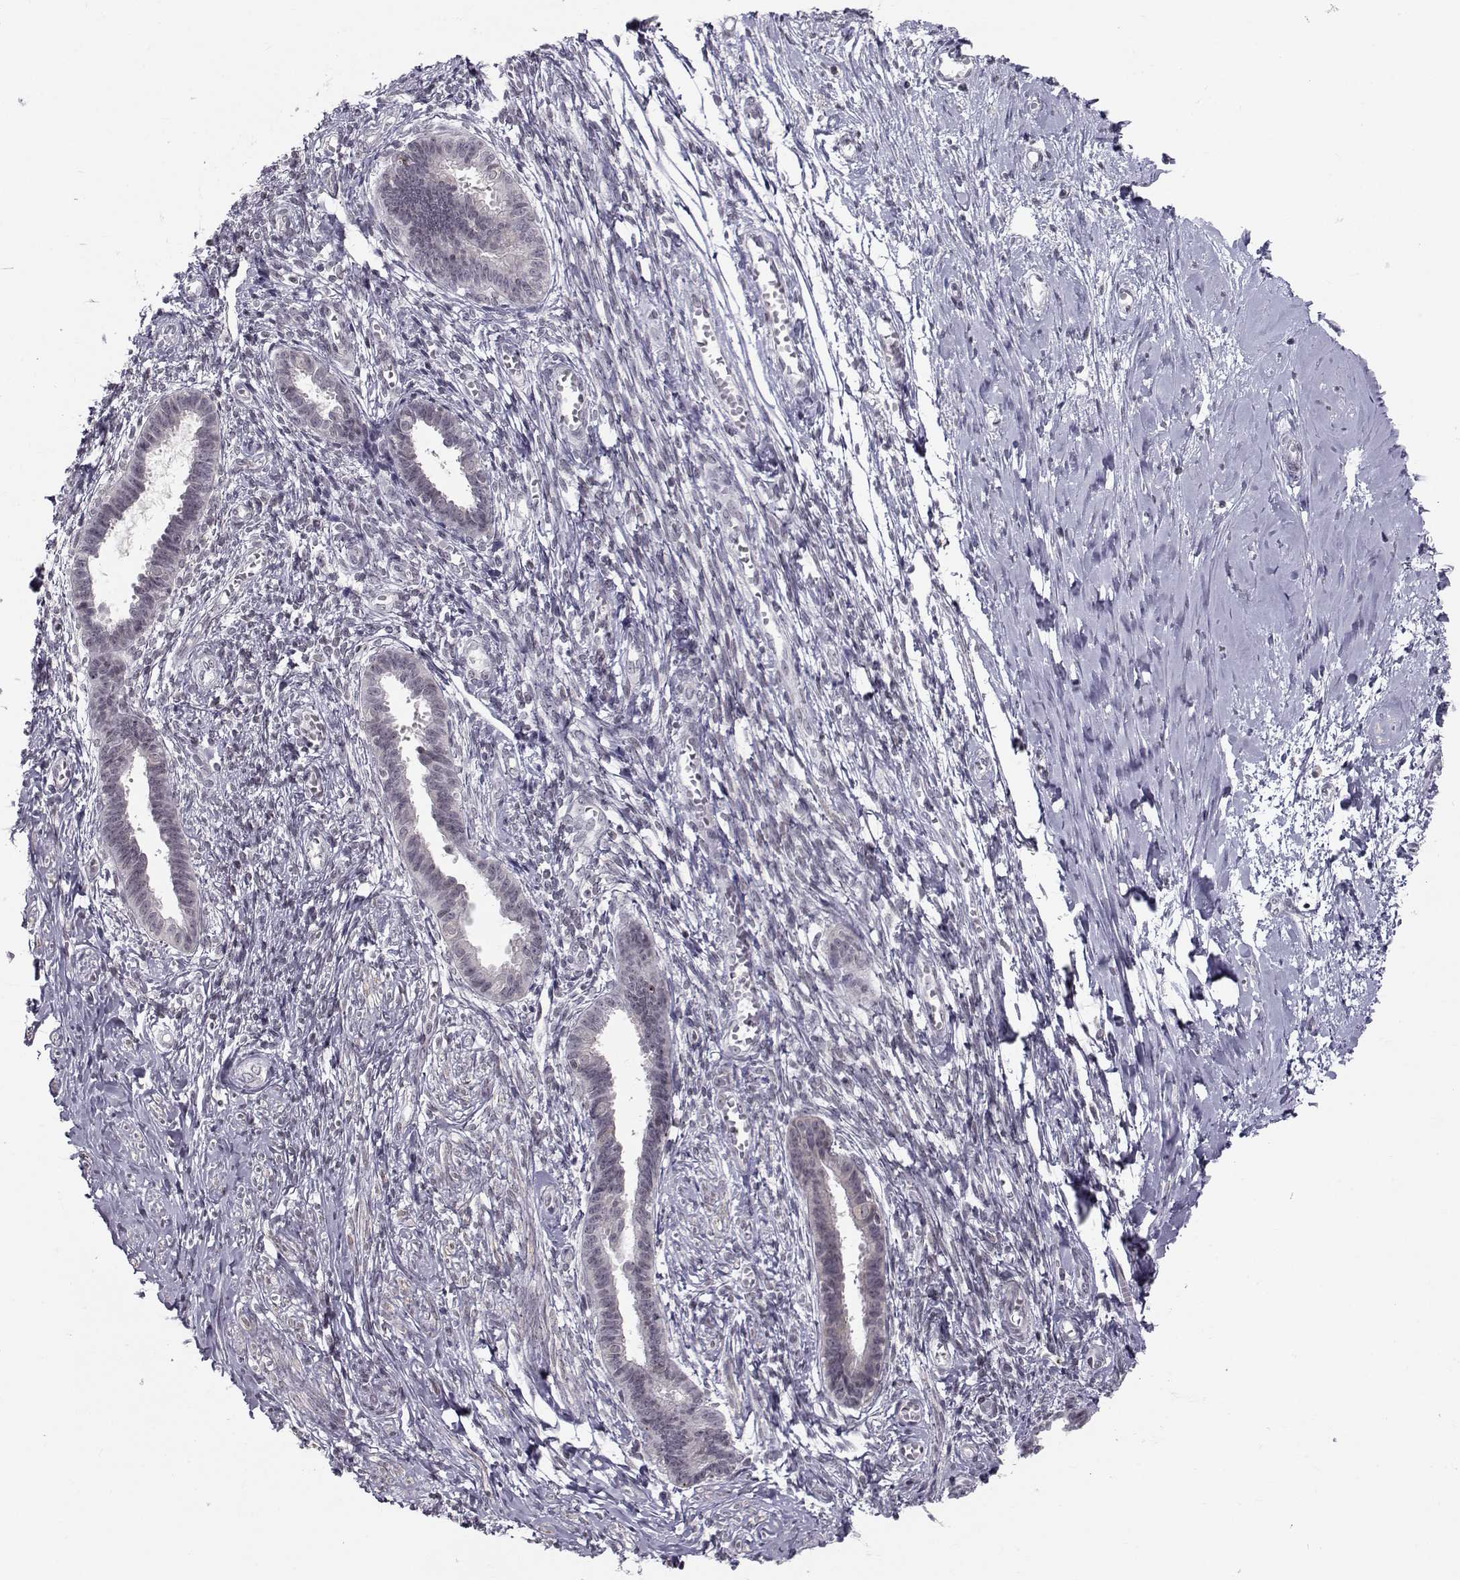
{"staining": {"intensity": "negative", "quantity": "none", "location": "none"}, "tissue": "endometrium", "cell_type": "Cells in endometrial stroma", "image_type": "normal", "snomed": [{"axis": "morphology", "description": "Normal tissue, NOS"}, {"axis": "topography", "description": "Cervix"}, {"axis": "topography", "description": "Endometrium"}], "caption": "Immunohistochemistry (IHC) of benign endometrium demonstrates no positivity in cells in endometrial stroma.", "gene": "MARCHF4", "patient": {"sex": "female", "age": 37}}